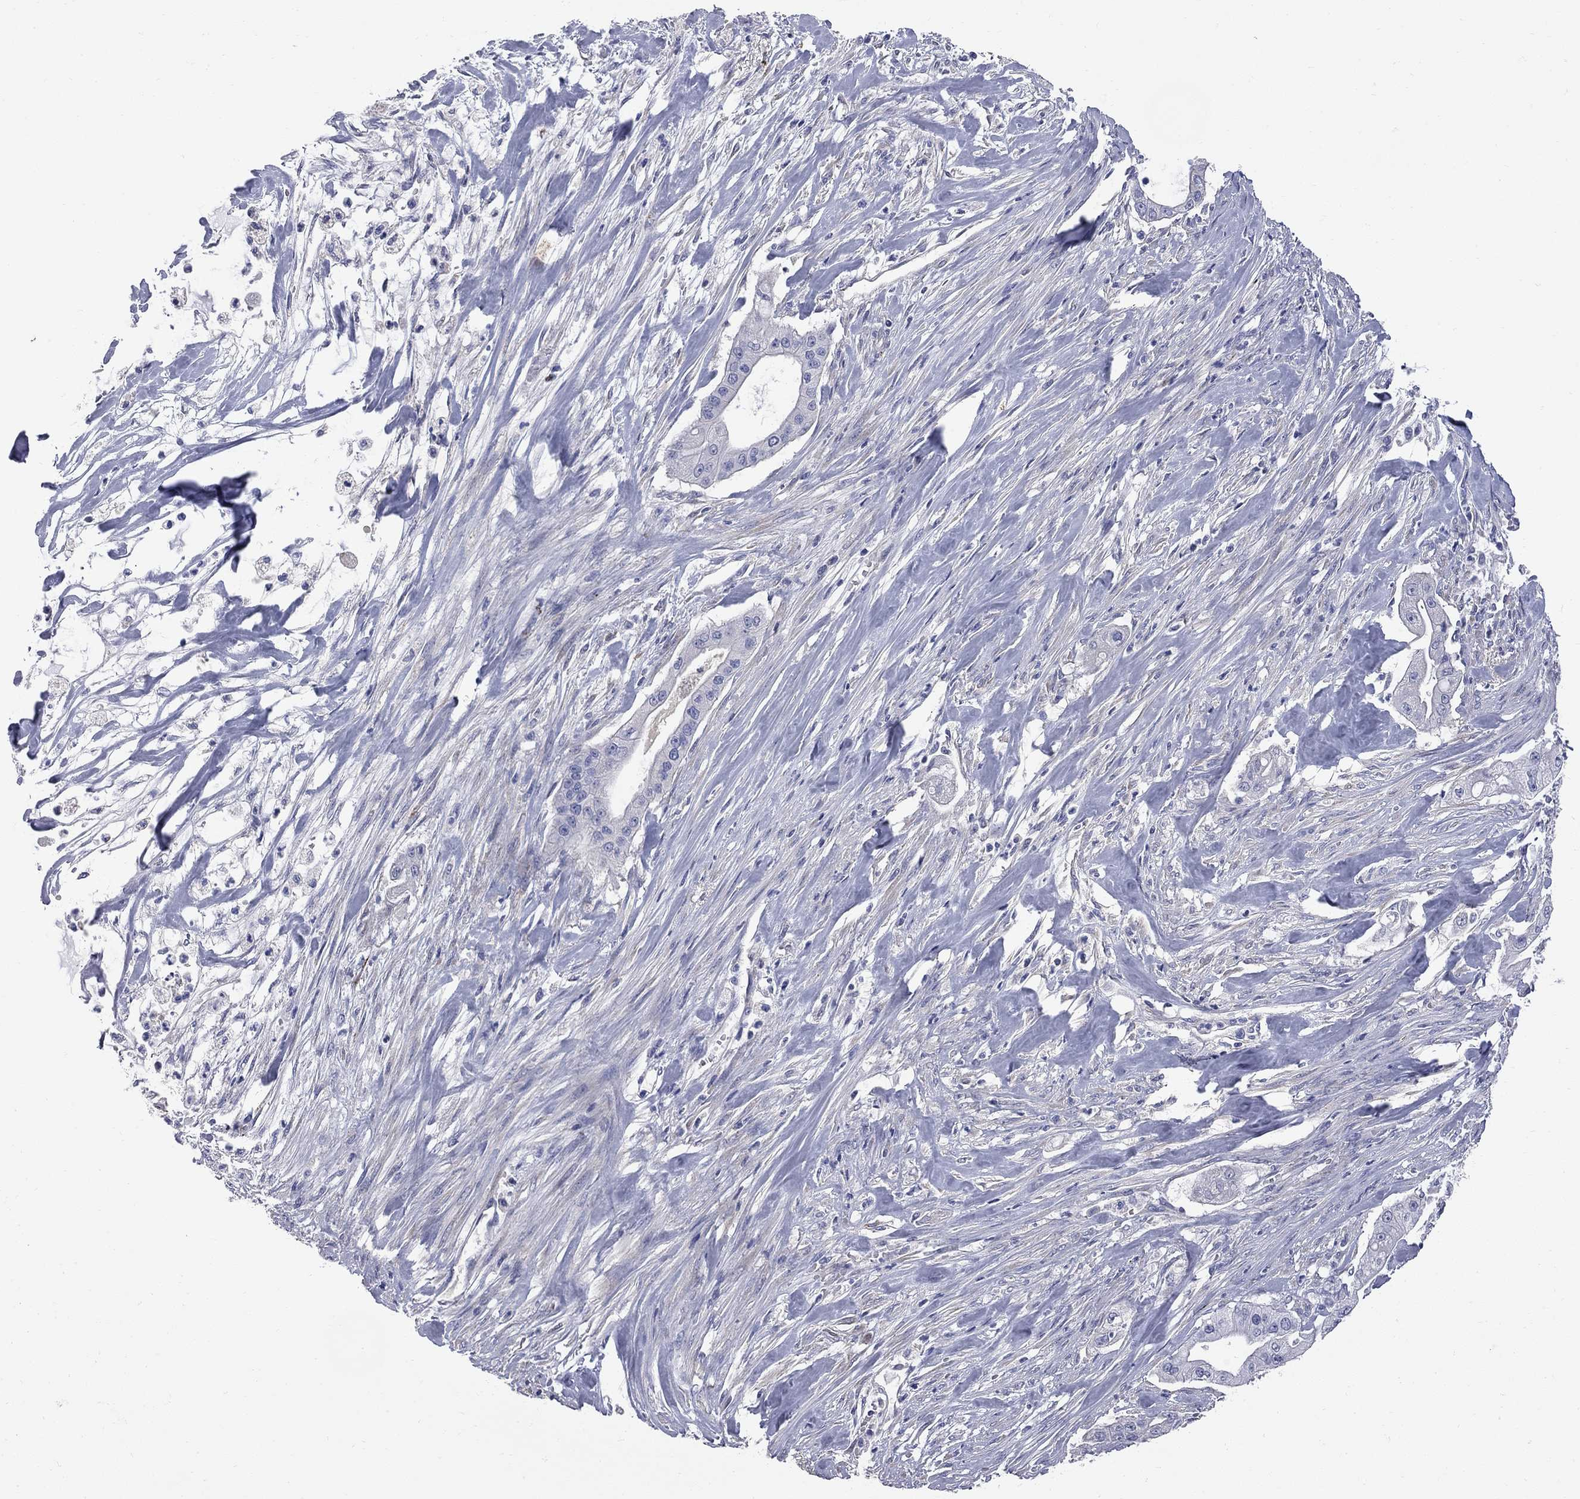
{"staining": {"intensity": "negative", "quantity": "none", "location": "none"}, "tissue": "pancreatic cancer", "cell_type": "Tumor cells", "image_type": "cancer", "snomed": [{"axis": "morphology", "description": "Normal tissue, NOS"}, {"axis": "morphology", "description": "Inflammation, NOS"}, {"axis": "morphology", "description": "Adenocarcinoma, NOS"}, {"axis": "topography", "description": "Pancreas"}], "caption": "The immunohistochemistry (IHC) photomicrograph has no significant positivity in tumor cells of pancreatic cancer (adenocarcinoma) tissue.", "gene": "FAM221B", "patient": {"sex": "male", "age": 57}}